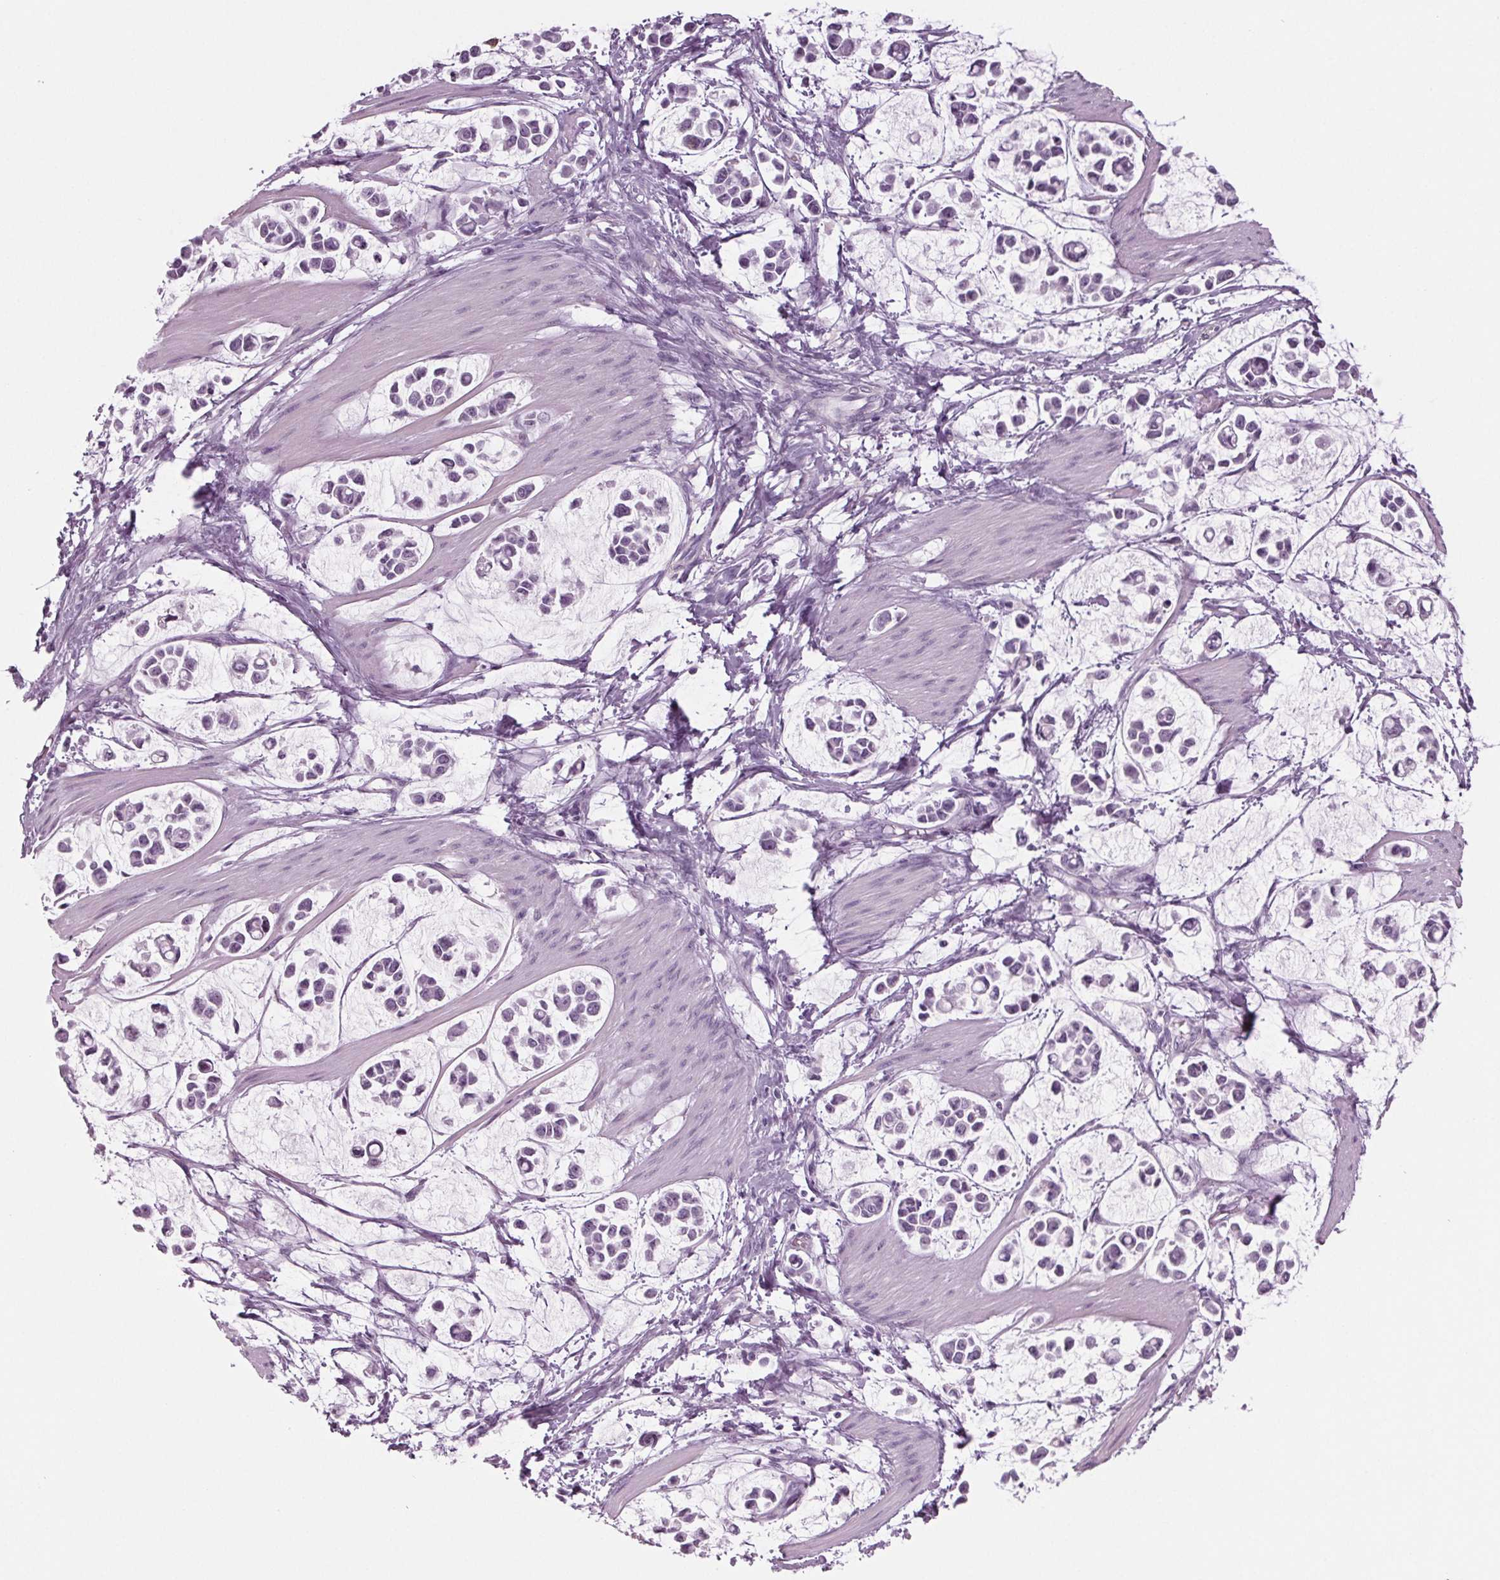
{"staining": {"intensity": "negative", "quantity": "none", "location": "none"}, "tissue": "stomach cancer", "cell_type": "Tumor cells", "image_type": "cancer", "snomed": [{"axis": "morphology", "description": "Adenocarcinoma, NOS"}, {"axis": "topography", "description": "Stomach"}], "caption": "A high-resolution image shows immunohistochemistry (IHC) staining of stomach cancer, which displays no significant staining in tumor cells.", "gene": "BHLHE22", "patient": {"sex": "male", "age": 82}}